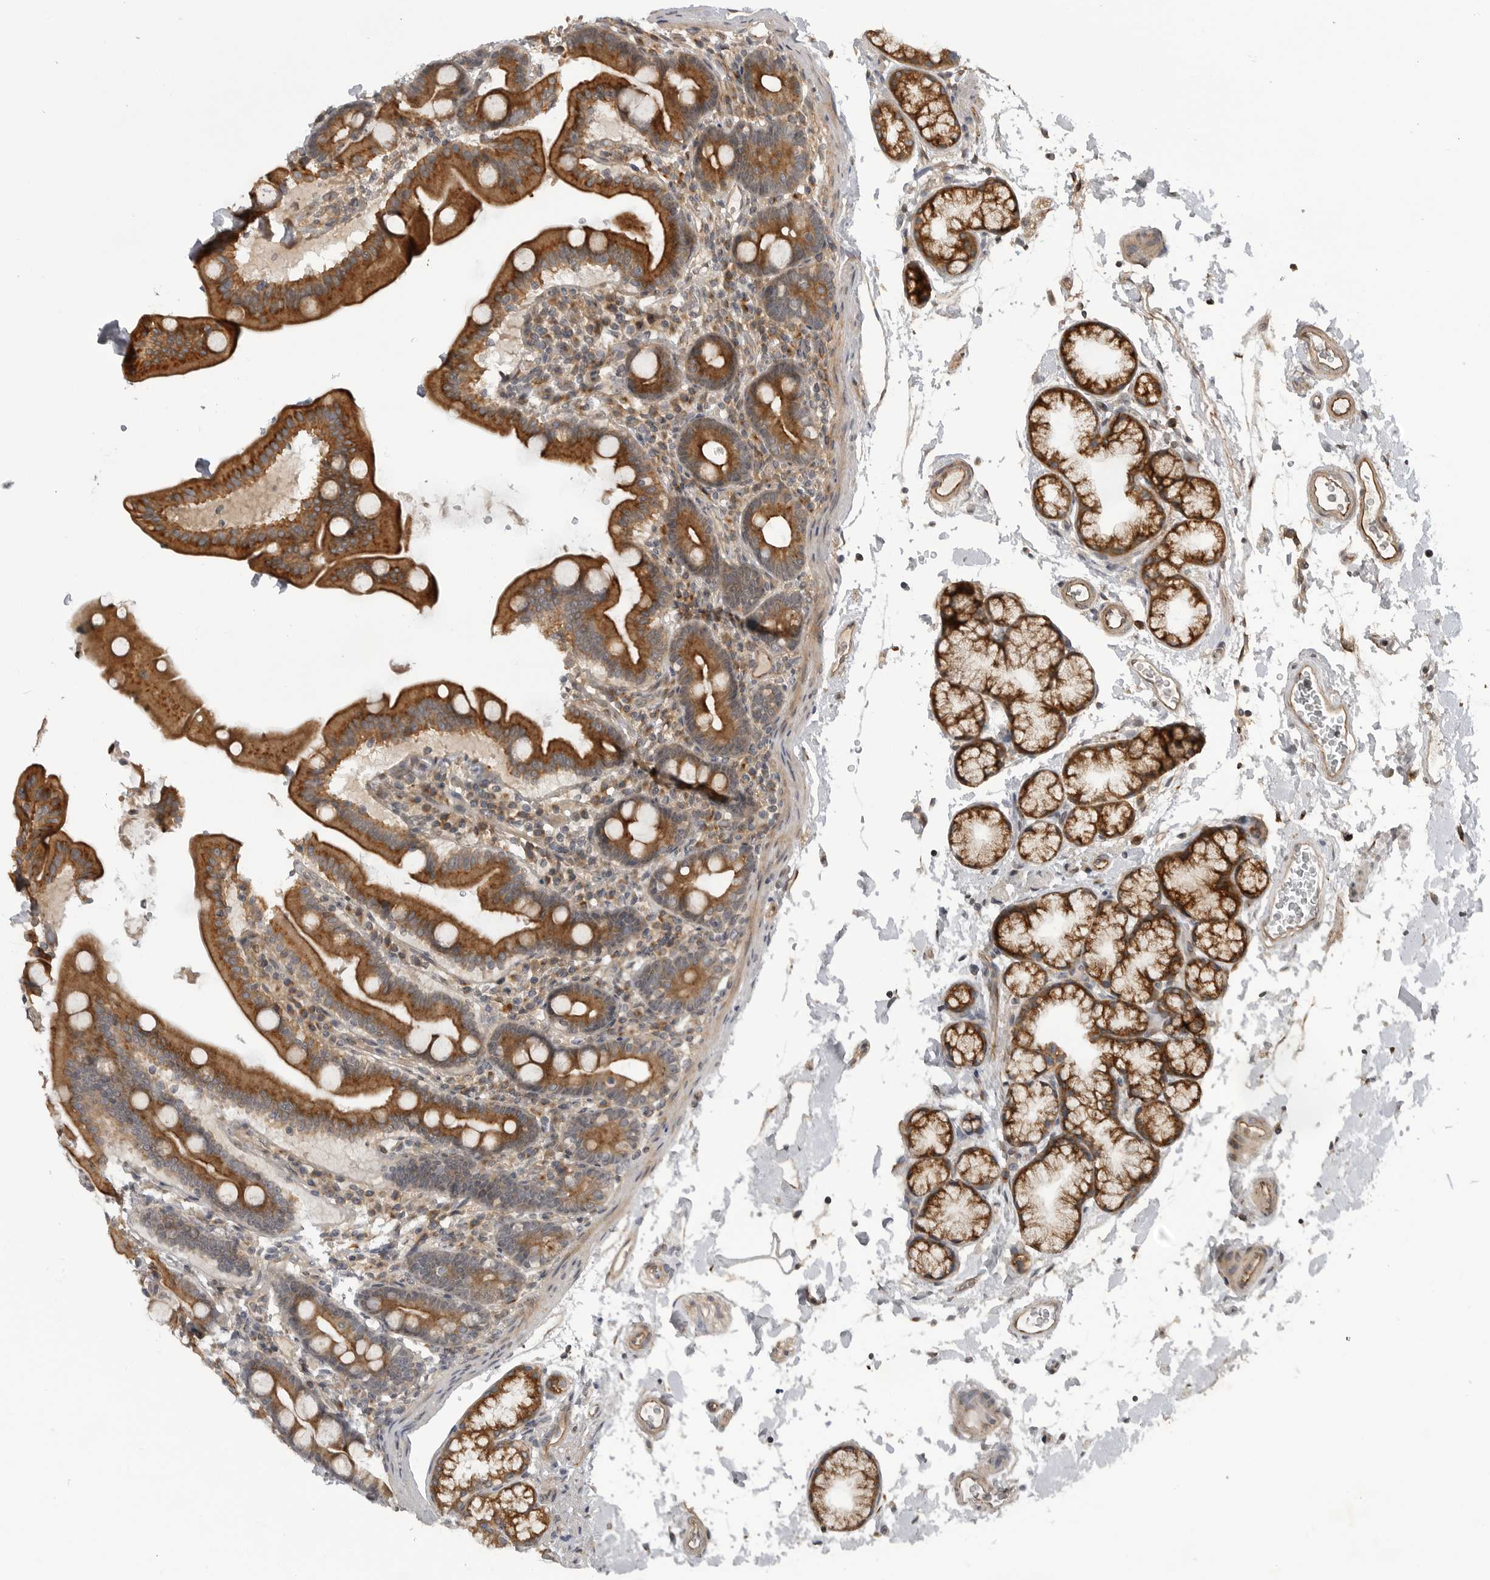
{"staining": {"intensity": "strong", "quantity": ">75%", "location": "cytoplasmic/membranous"}, "tissue": "duodenum", "cell_type": "Glandular cells", "image_type": "normal", "snomed": [{"axis": "morphology", "description": "Normal tissue, NOS"}, {"axis": "topography", "description": "Duodenum"}], "caption": "Protein expression analysis of unremarkable human duodenum reveals strong cytoplasmic/membranous positivity in about >75% of glandular cells. The protein is stained brown, and the nuclei are stained in blue (DAB (3,3'-diaminobenzidine) IHC with brightfield microscopy, high magnification).", "gene": "LRRC45", "patient": {"sex": "male", "age": 54}}